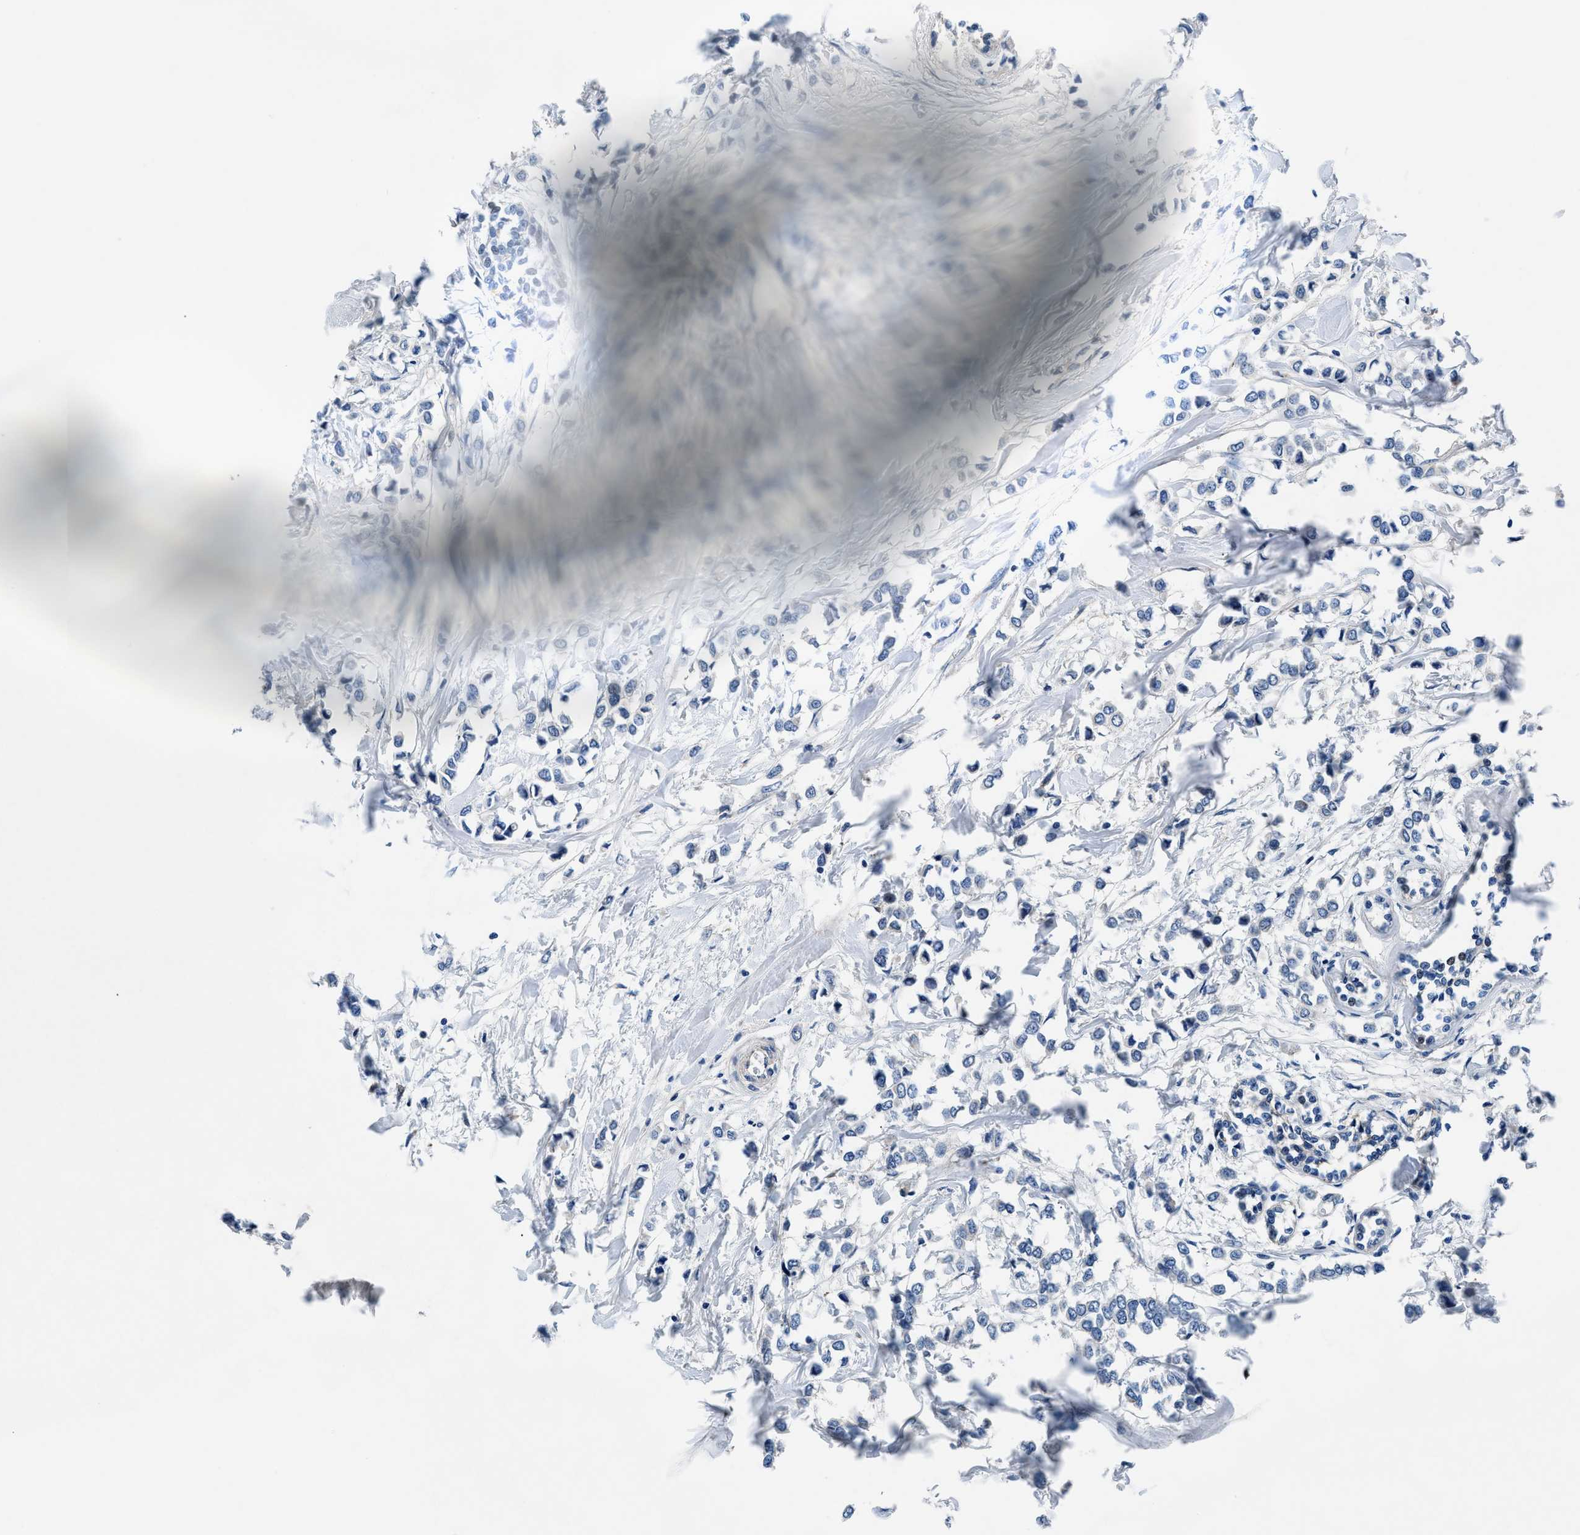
{"staining": {"intensity": "negative", "quantity": "none", "location": "none"}, "tissue": "breast cancer", "cell_type": "Tumor cells", "image_type": "cancer", "snomed": [{"axis": "morphology", "description": "Lobular carcinoma"}, {"axis": "topography", "description": "Breast"}], "caption": "High power microscopy photomicrograph of an immunohistochemistry histopathology image of lobular carcinoma (breast), revealing no significant staining in tumor cells.", "gene": "DAG1", "patient": {"sex": "female", "age": 51}}